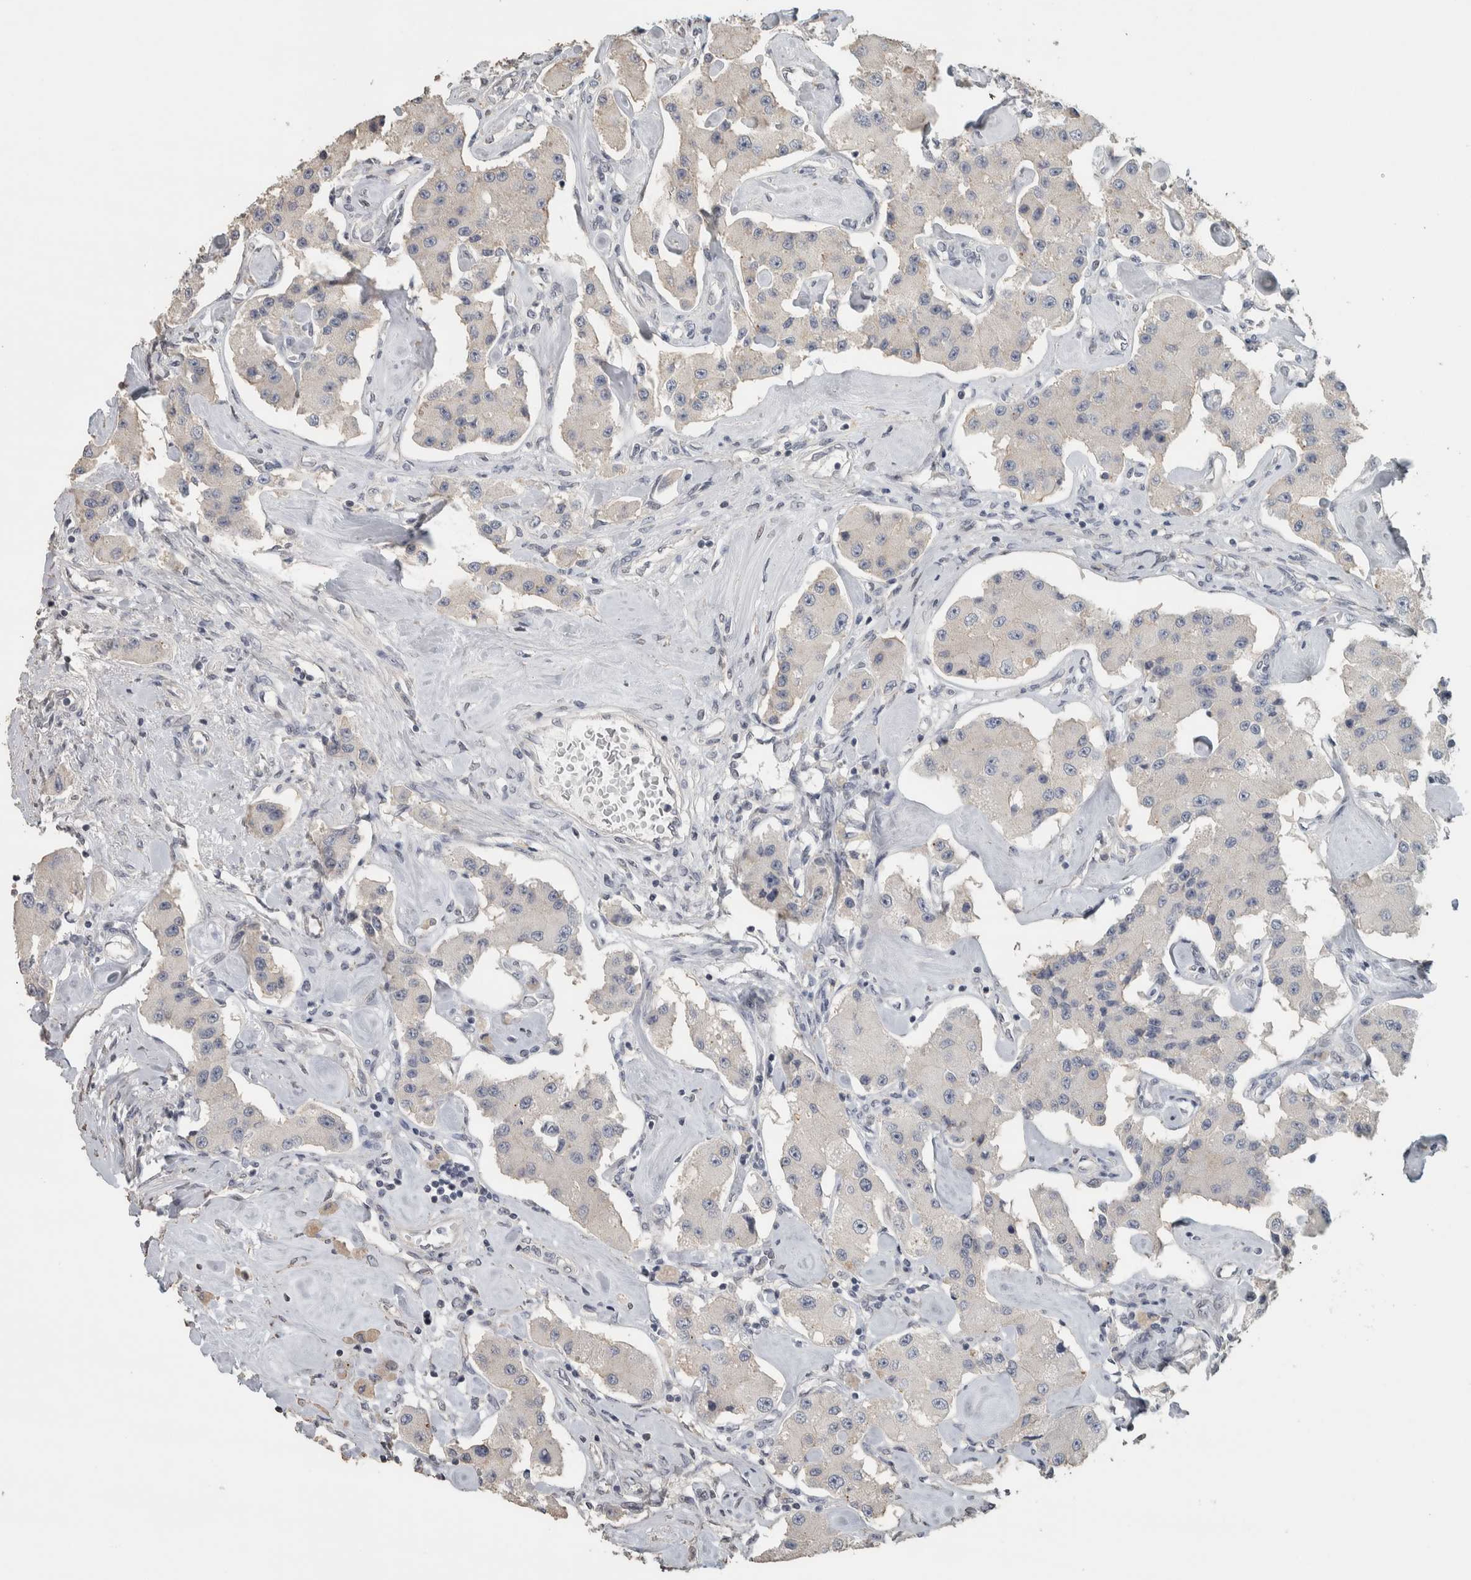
{"staining": {"intensity": "weak", "quantity": "<25%", "location": "cytoplasmic/membranous"}, "tissue": "carcinoid", "cell_type": "Tumor cells", "image_type": "cancer", "snomed": [{"axis": "morphology", "description": "Carcinoid, malignant, NOS"}, {"axis": "topography", "description": "Pancreas"}], "caption": "An image of carcinoid stained for a protein demonstrates no brown staining in tumor cells.", "gene": "NECAB1", "patient": {"sex": "male", "age": 41}}